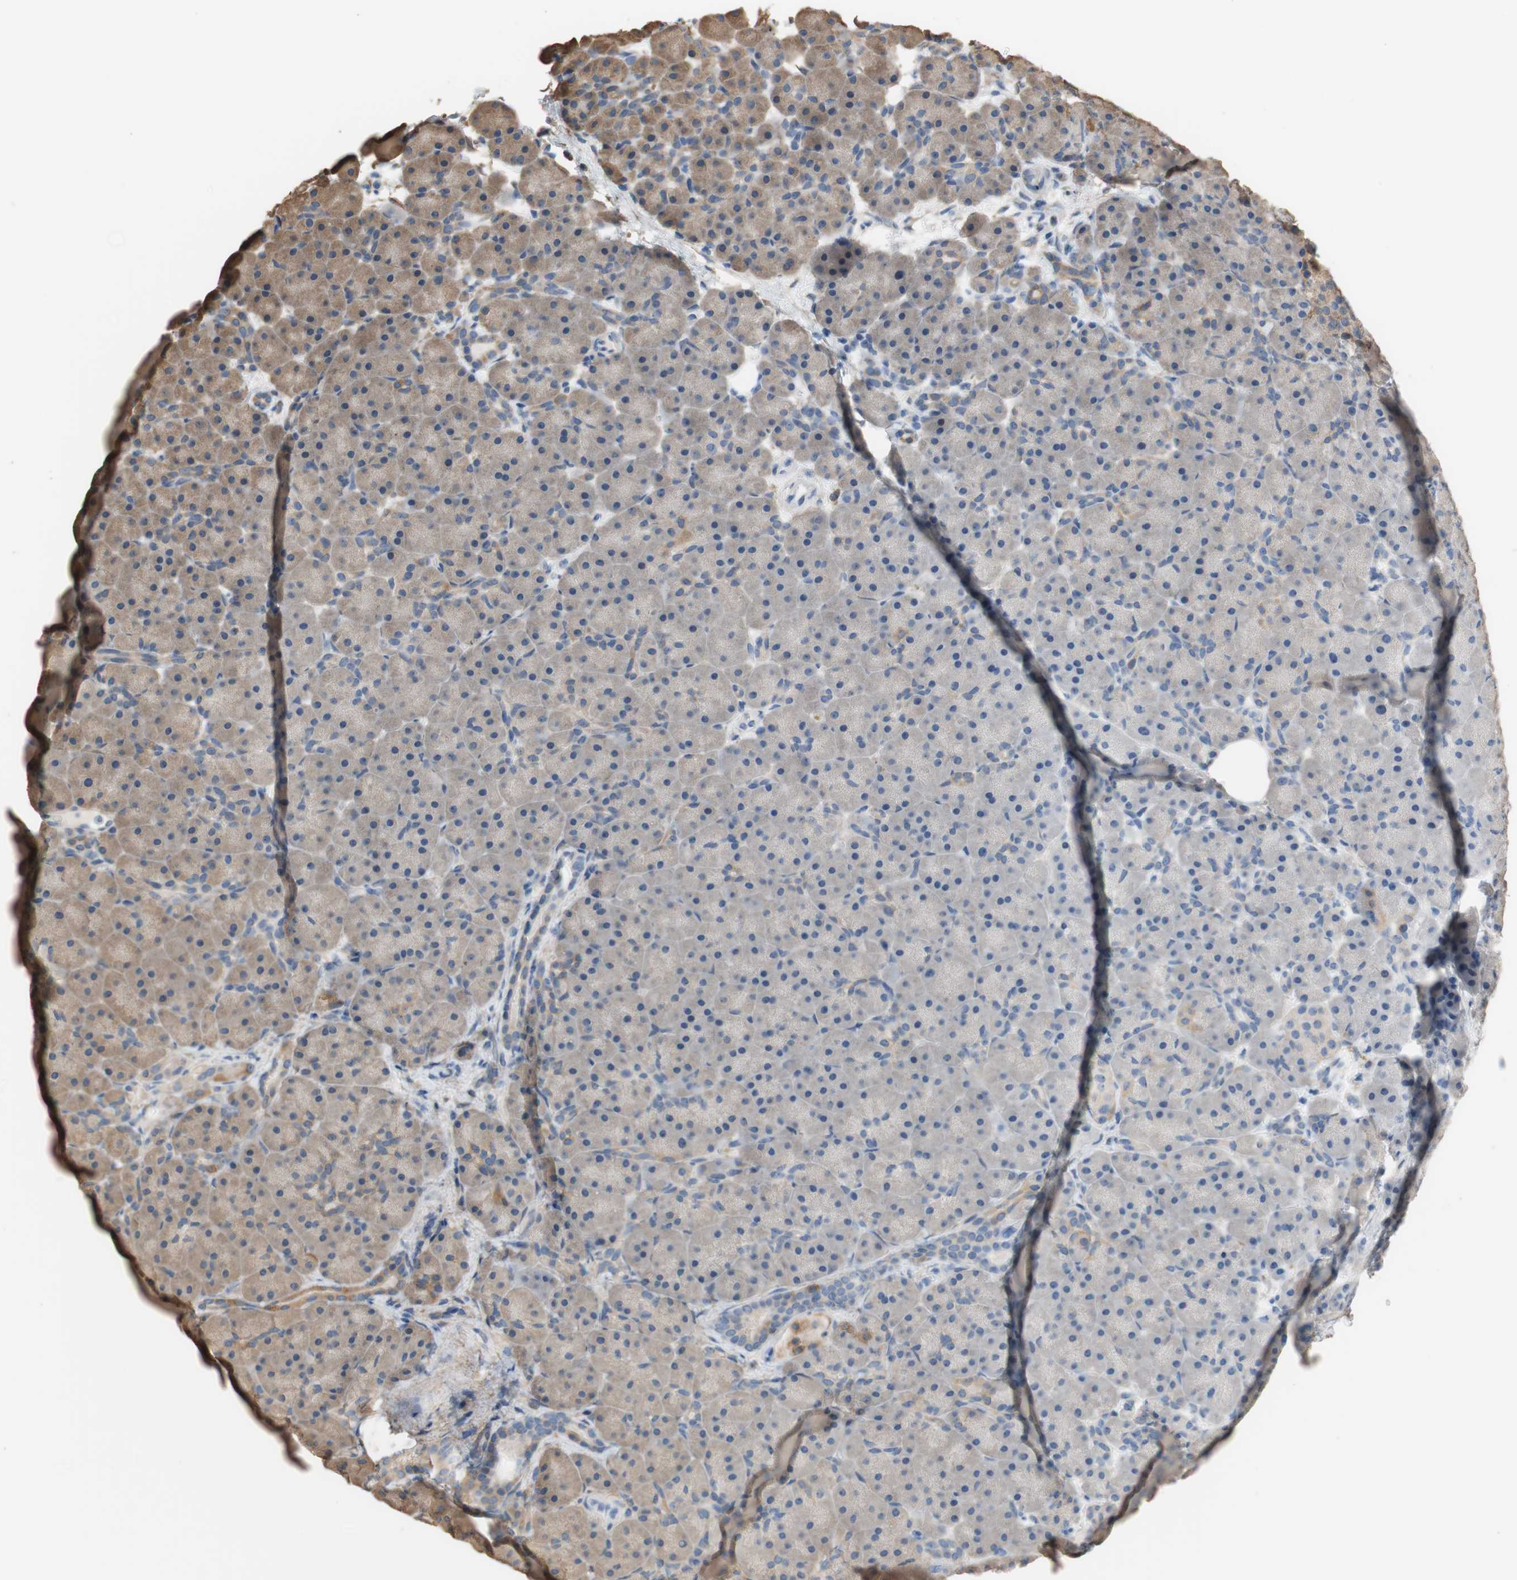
{"staining": {"intensity": "moderate", "quantity": "25%-75%", "location": "cytoplasmic/membranous"}, "tissue": "pancreas", "cell_type": "Exocrine glandular cells", "image_type": "normal", "snomed": [{"axis": "morphology", "description": "Normal tissue, NOS"}, {"axis": "topography", "description": "Pancreas"}], "caption": "Moderate cytoplasmic/membranous positivity is appreciated in about 25%-75% of exocrine glandular cells in unremarkable pancreas.", "gene": "ALDH1A2", "patient": {"sex": "male", "age": 66}}